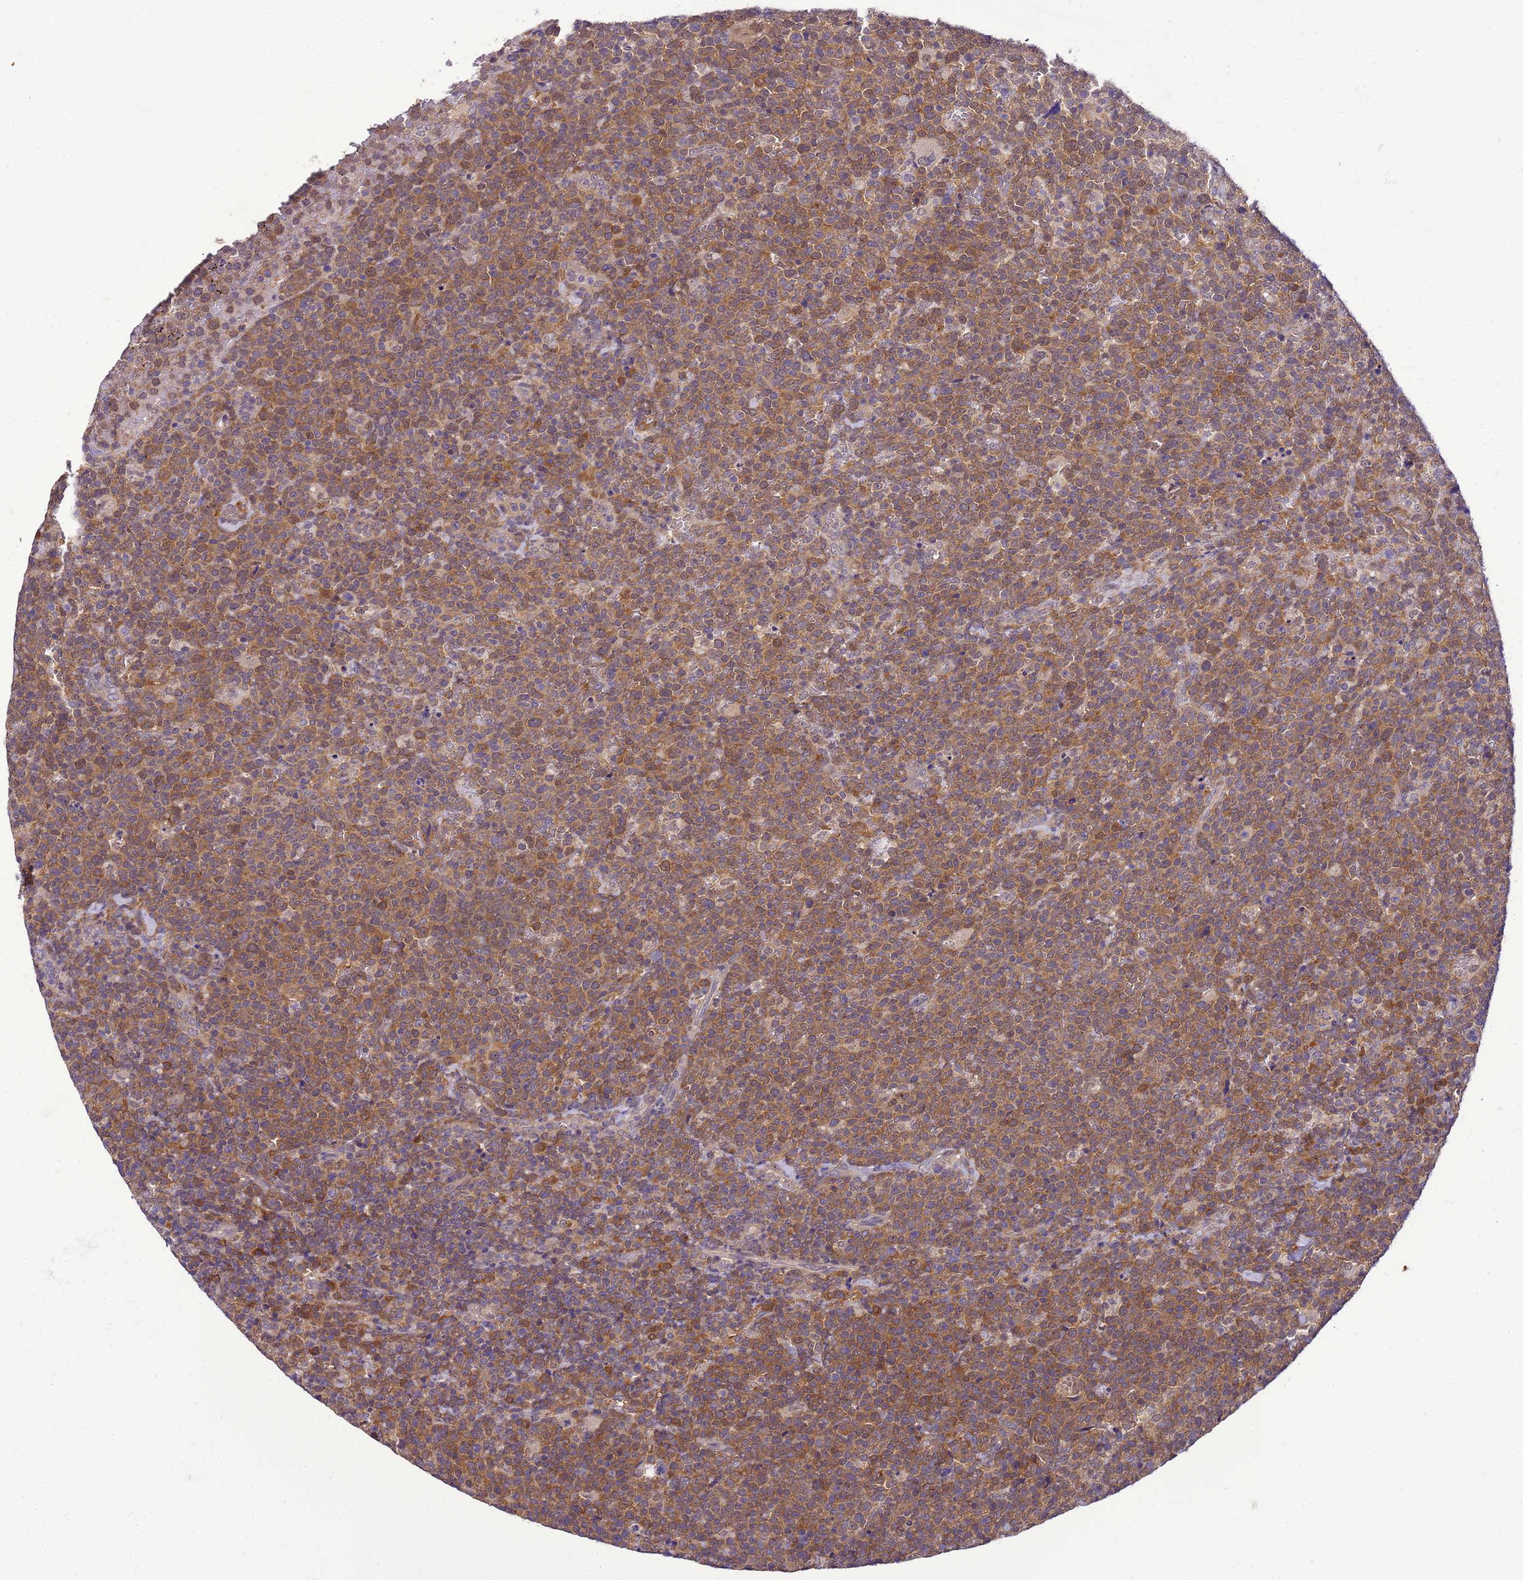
{"staining": {"intensity": "moderate", "quantity": ">75%", "location": "cytoplasmic/membranous"}, "tissue": "lymphoma", "cell_type": "Tumor cells", "image_type": "cancer", "snomed": [{"axis": "morphology", "description": "Malignant lymphoma, non-Hodgkin's type, High grade"}, {"axis": "topography", "description": "Lymph node"}], "caption": "The image shows immunohistochemical staining of lymphoma. There is moderate cytoplasmic/membranous positivity is appreciated in about >75% of tumor cells. (Brightfield microscopy of DAB IHC at high magnification).", "gene": "DDI2", "patient": {"sex": "male", "age": 61}}